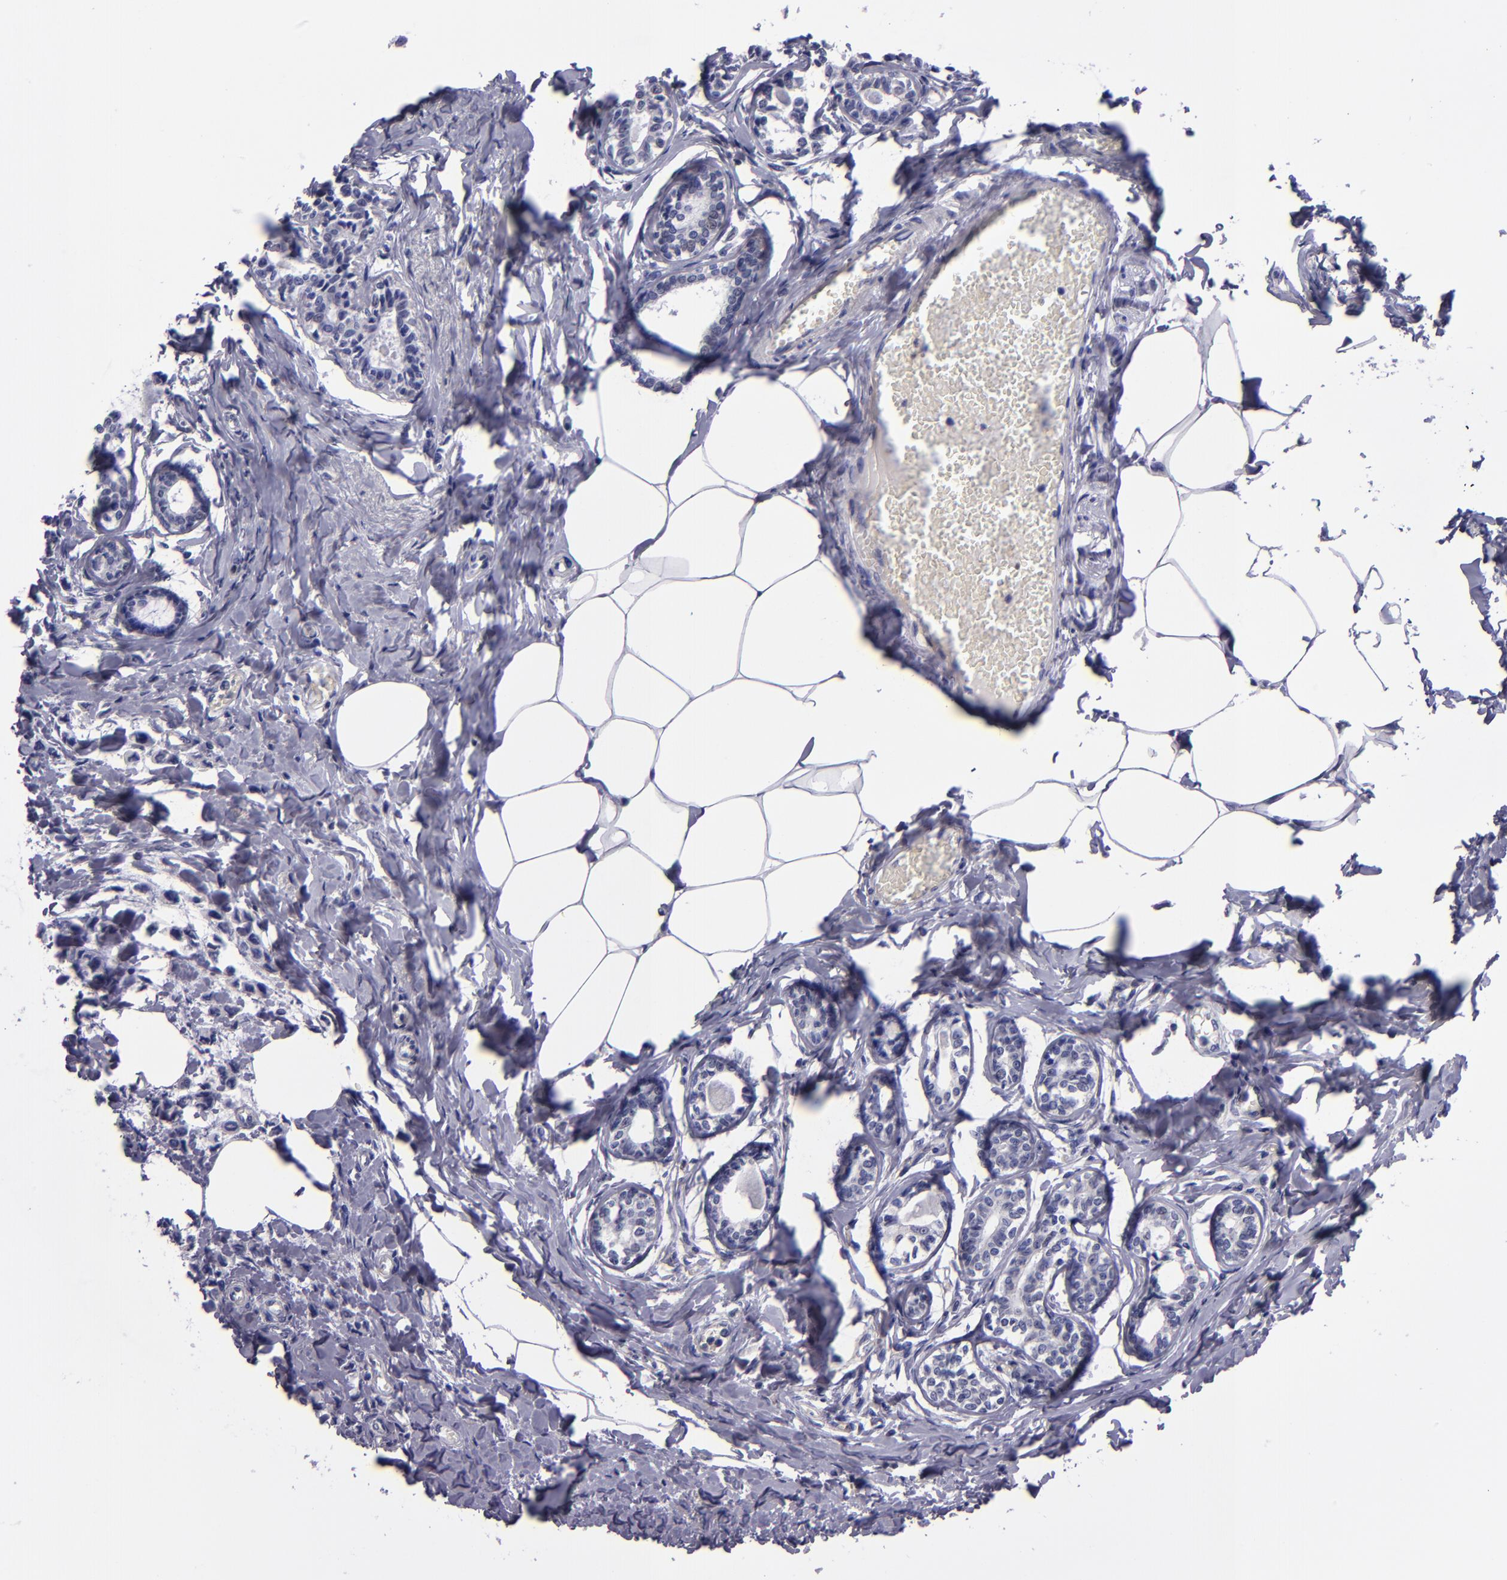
{"staining": {"intensity": "negative", "quantity": "none", "location": "none"}, "tissue": "breast cancer", "cell_type": "Tumor cells", "image_type": "cancer", "snomed": [{"axis": "morphology", "description": "Lobular carcinoma"}, {"axis": "topography", "description": "Breast"}], "caption": "DAB (3,3'-diaminobenzidine) immunohistochemical staining of human breast lobular carcinoma demonstrates no significant staining in tumor cells.", "gene": "CEBPE", "patient": {"sex": "female", "age": 51}}